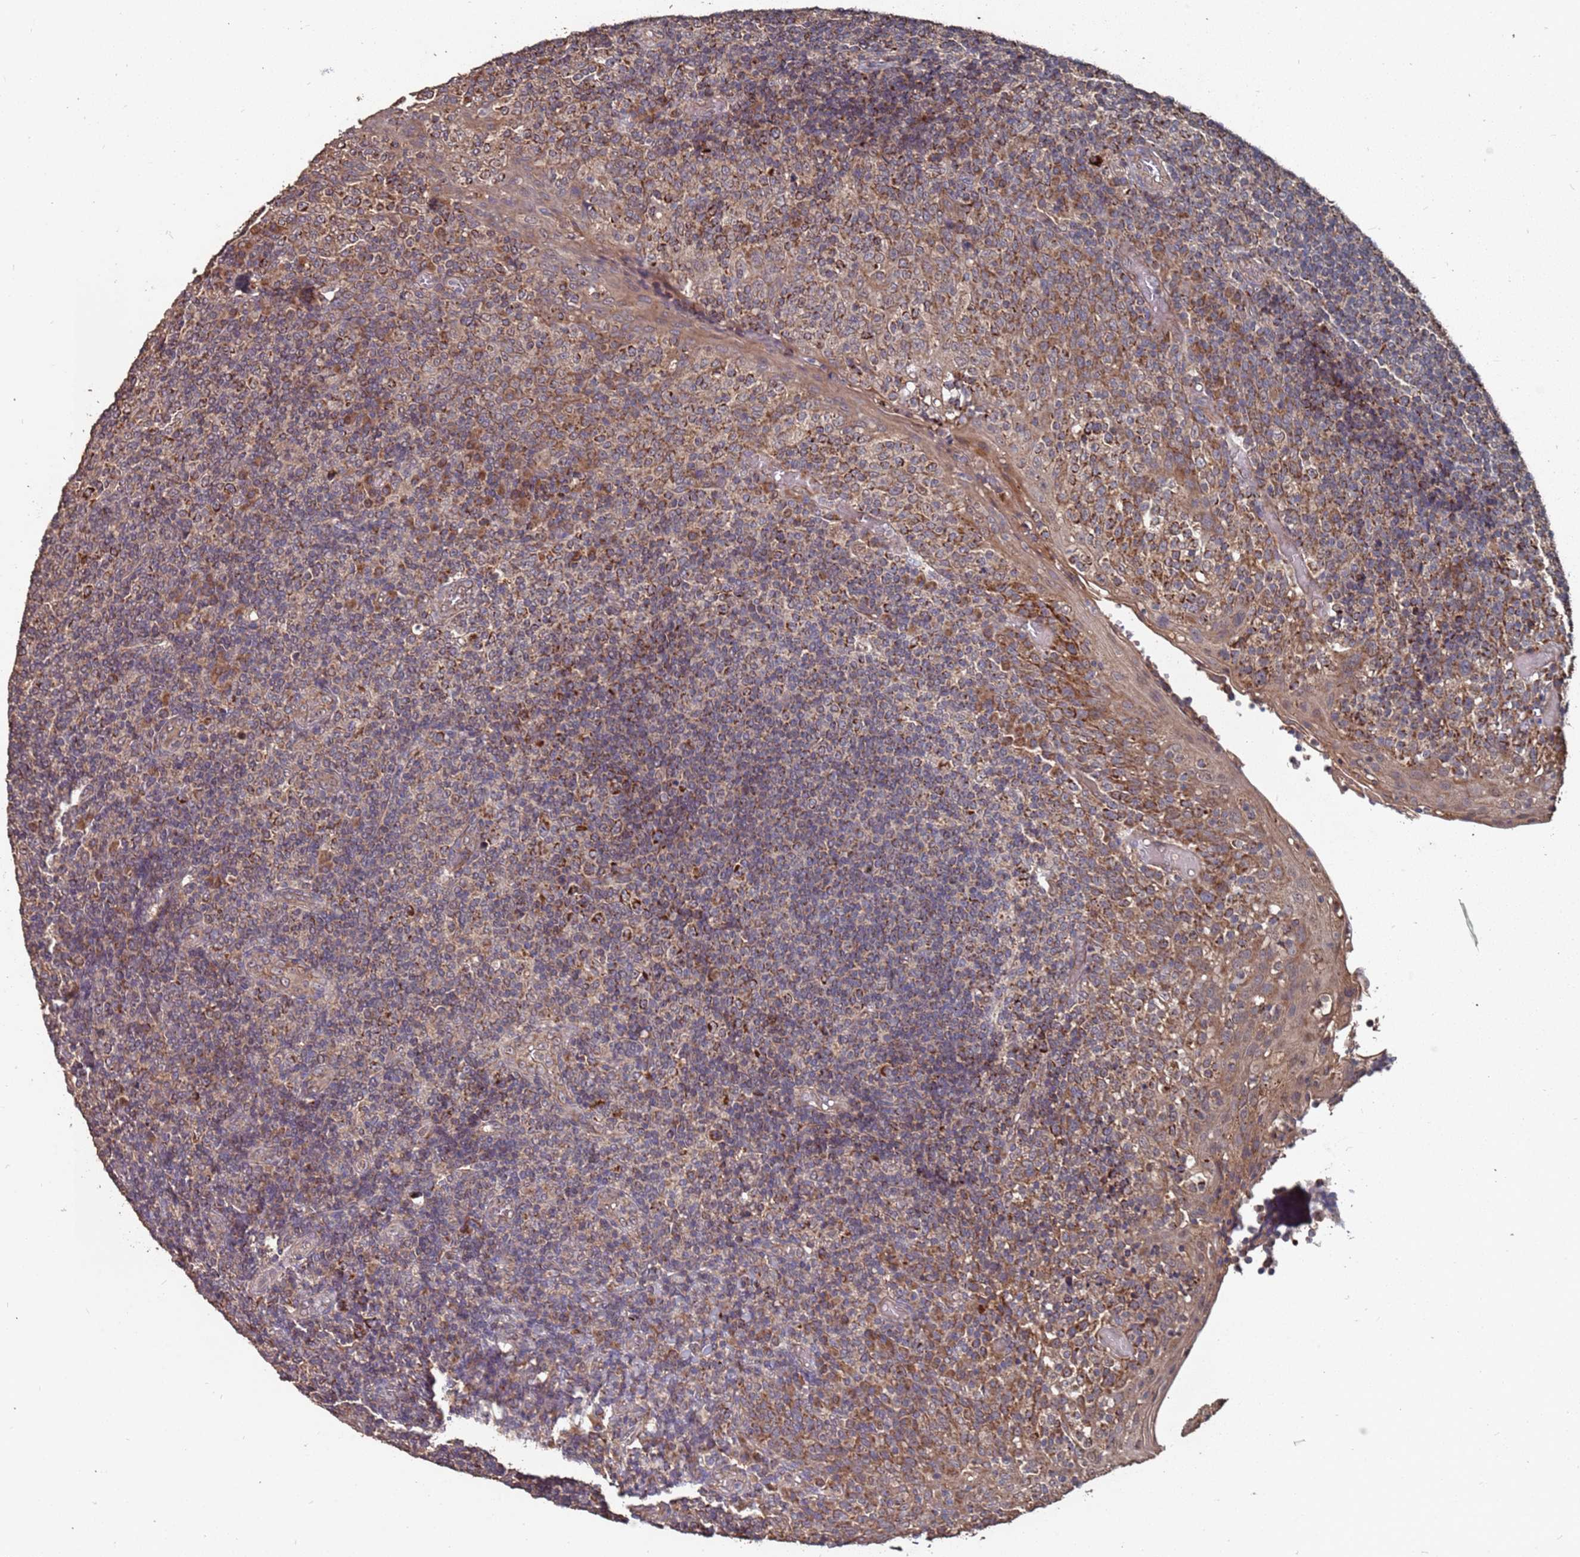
{"staining": {"intensity": "moderate", "quantity": ">75%", "location": "cytoplasmic/membranous"}, "tissue": "tonsil", "cell_type": "Germinal center cells", "image_type": "normal", "snomed": [{"axis": "morphology", "description": "Normal tissue, NOS"}, {"axis": "topography", "description": "Tonsil"}], "caption": "Brown immunohistochemical staining in unremarkable tonsil shows moderate cytoplasmic/membranous positivity in about >75% of germinal center cells. The staining was performed using DAB (3,3'-diaminobenzidine), with brown indicating positive protein expression. Nuclei are stained blue with hematoxylin.", "gene": "PRORP", "patient": {"sex": "female", "age": 19}}